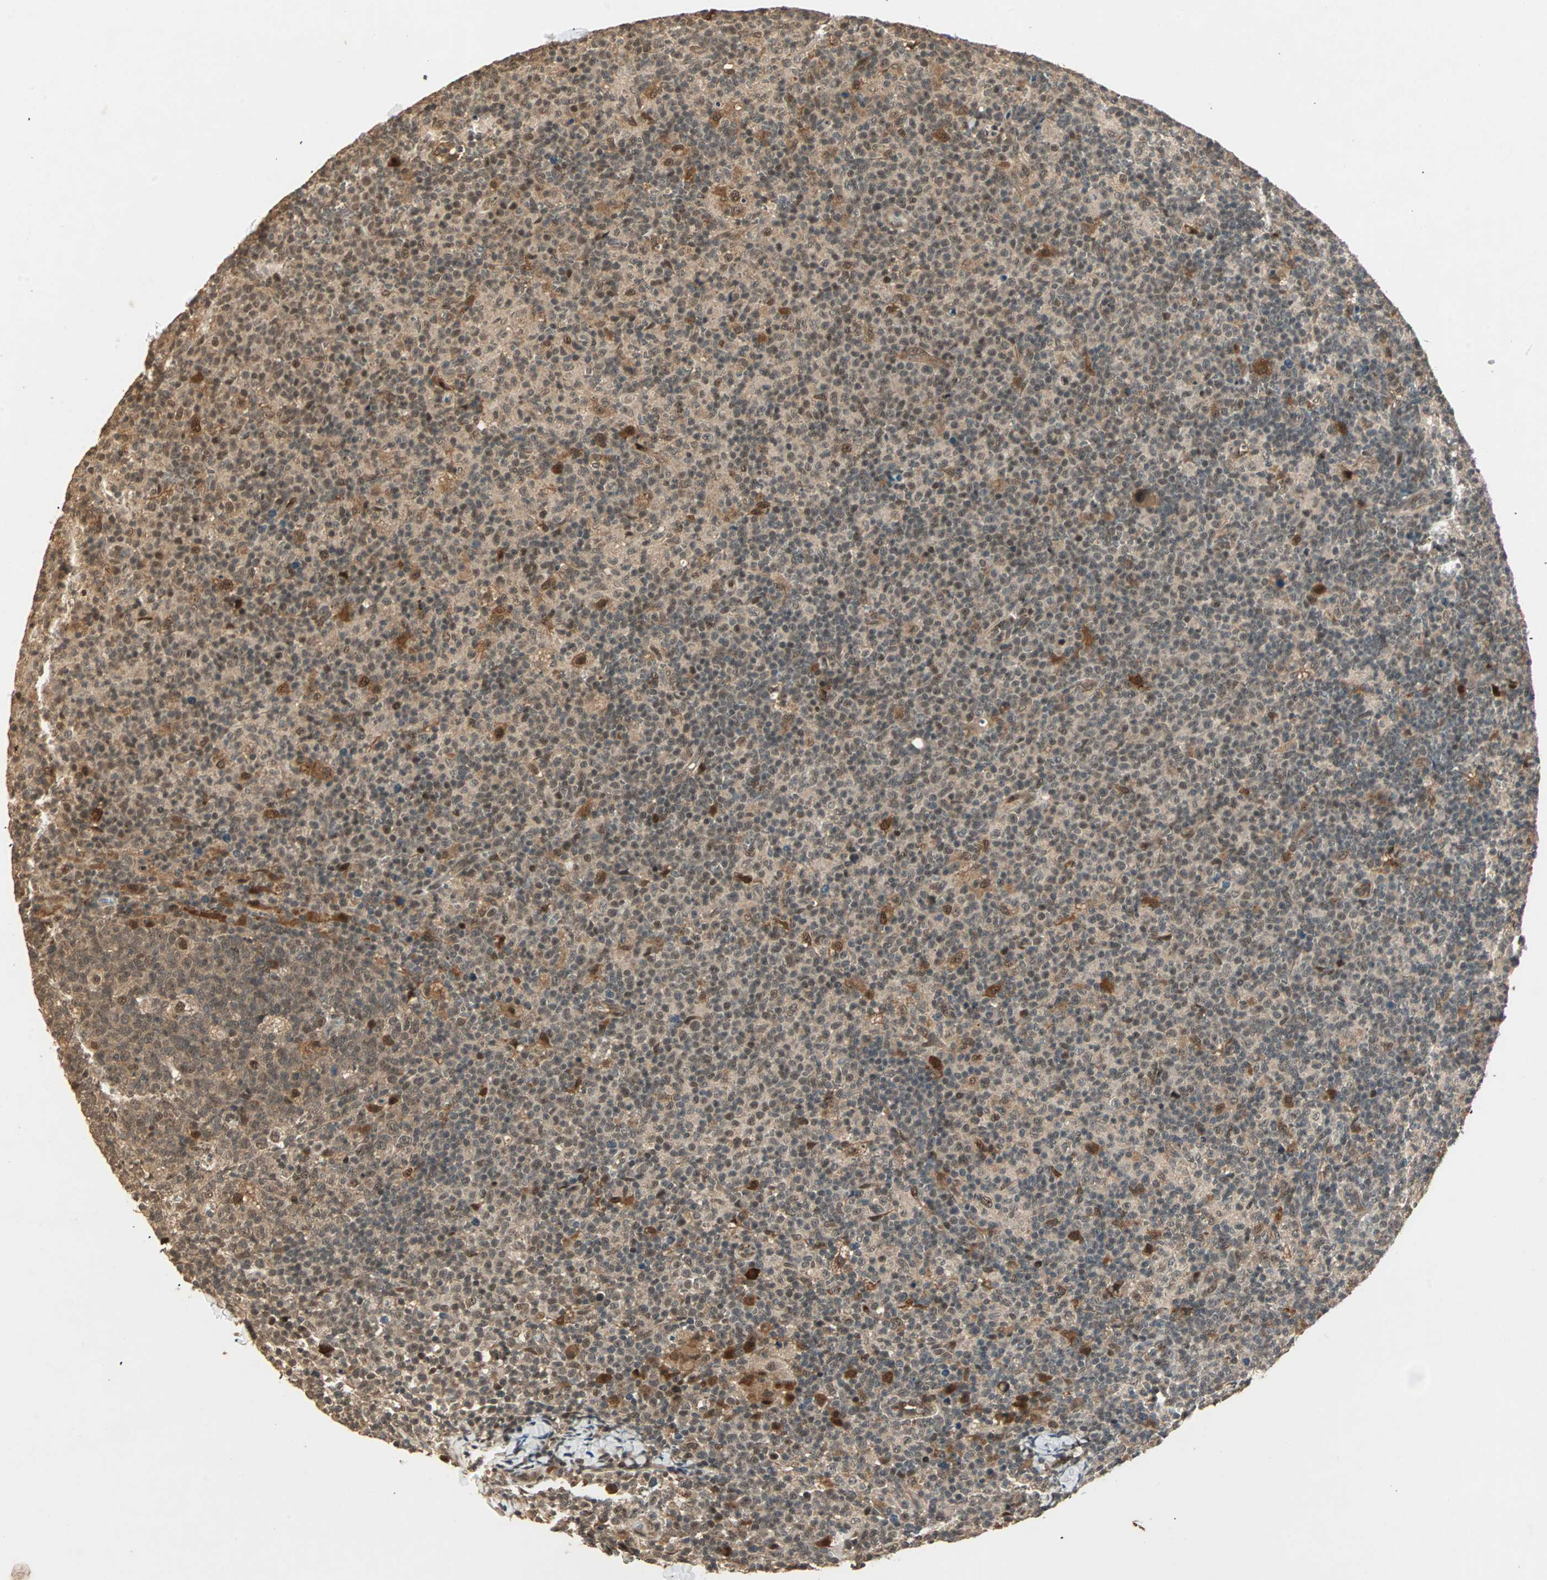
{"staining": {"intensity": "moderate", "quantity": "25%-75%", "location": "cytoplasmic/membranous,nuclear"}, "tissue": "lymph node", "cell_type": "Germinal center cells", "image_type": "normal", "snomed": [{"axis": "morphology", "description": "Normal tissue, NOS"}, {"axis": "morphology", "description": "Inflammation, NOS"}, {"axis": "topography", "description": "Lymph node"}], "caption": "A medium amount of moderate cytoplasmic/membranous,nuclear staining is present in approximately 25%-75% of germinal center cells in unremarkable lymph node. (DAB (3,3'-diaminobenzidine) IHC with brightfield microscopy, high magnification).", "gene": "ZSCAN31", "patient": {"sex": "male", "age": 55}}